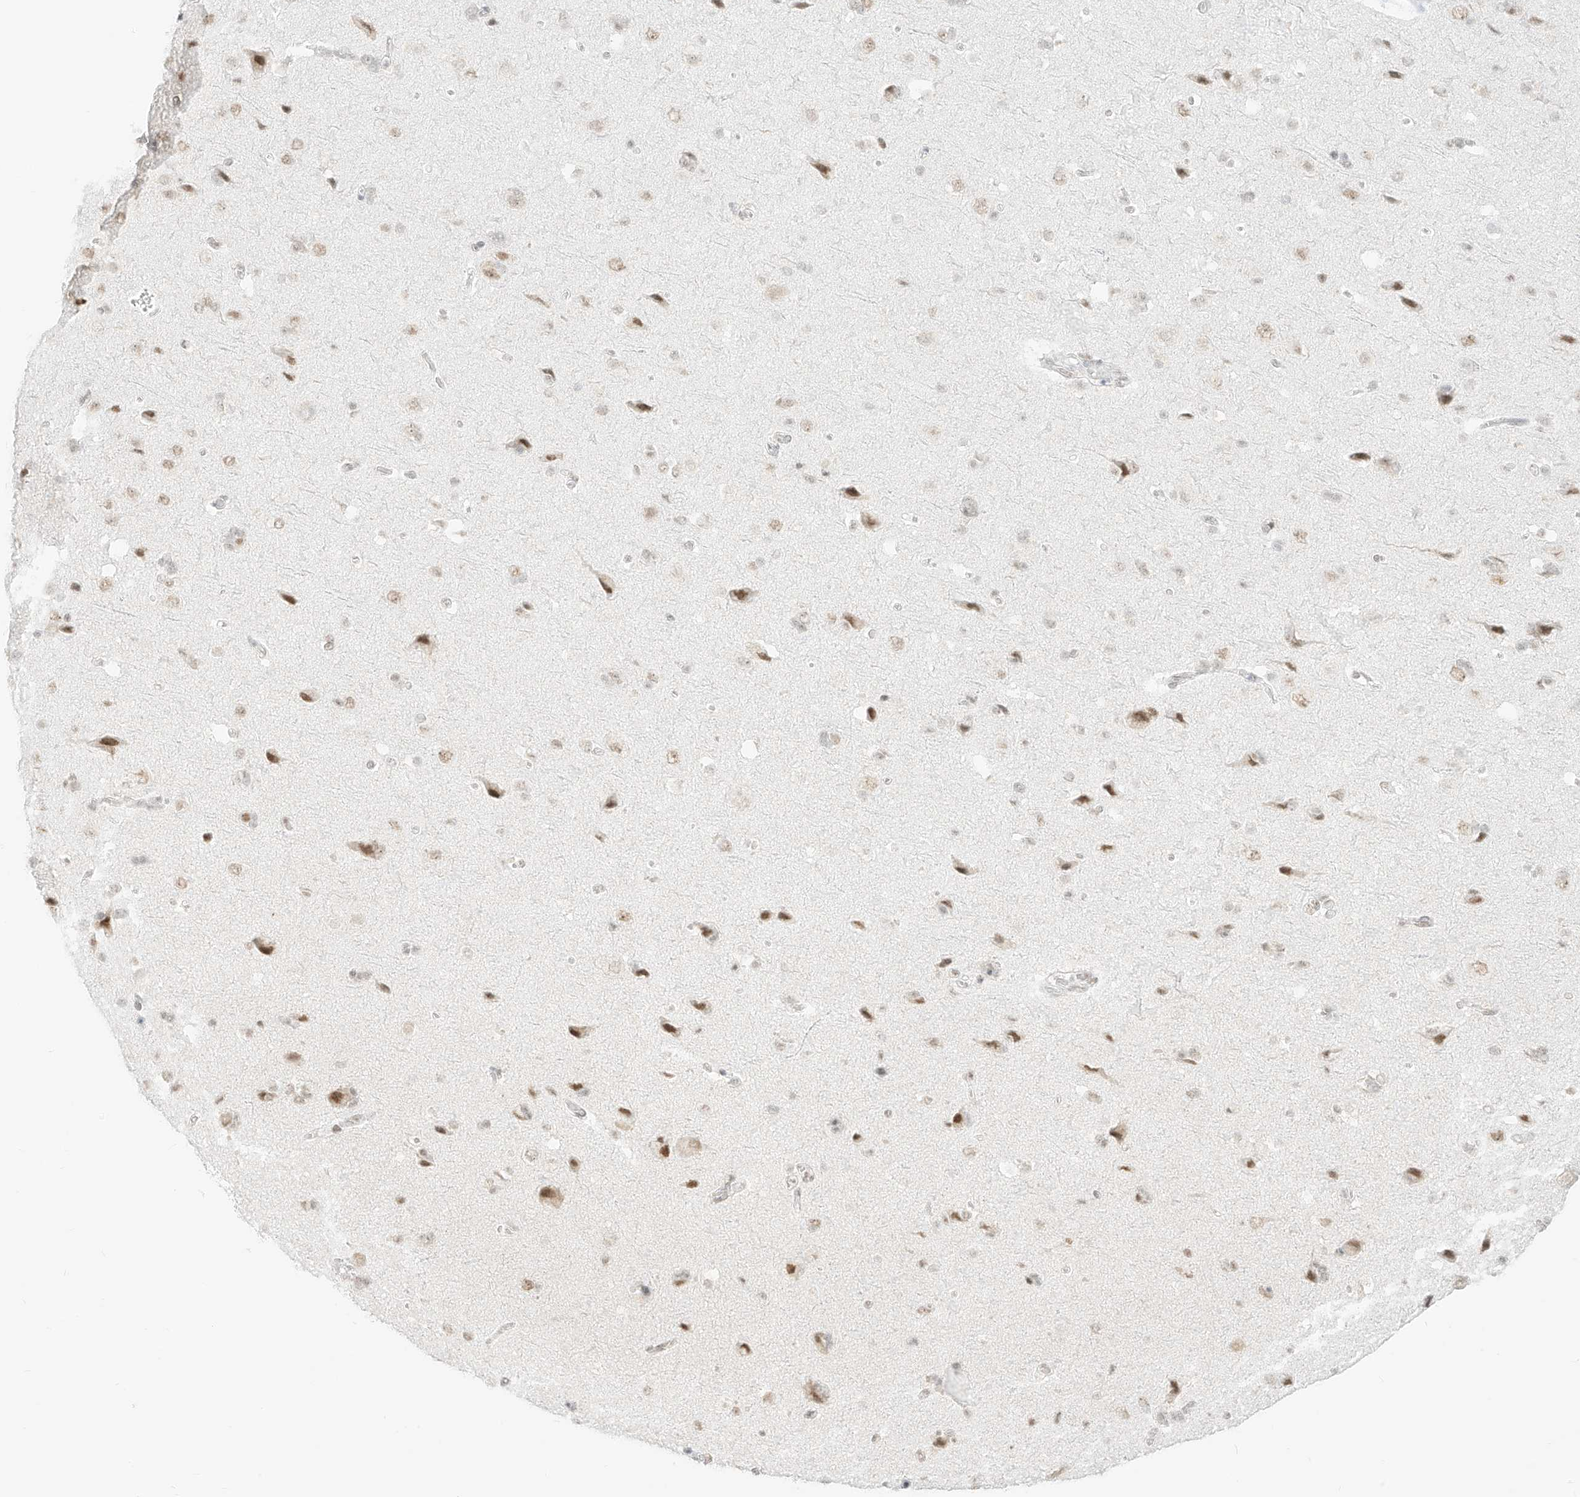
{"staining": {"intensity": "weak", "quantity": ">75%", "location": "nuclear"}, "tissue": "cerebral cortex", "cell_type": "Endothelial cells", "image_type": "normal", "snomed": [{"axis": "morphology", "description": "Normal tissue, NOS"}, {"axis": "topography", "description": "Cerebral cortex"}], "caption": "Brown immunohistochemical staining in unremarkable cerebral cortex demonstrates weak nuclear positivity in approximately >75% of endothelial cells. (Stains: DAB (3,3'-diaminobenzidine) in brown, nuclei in blue, Microscopy: brightfield microscopy at high magnification).", "gene": "SUPT5H", "patient": {"sex": "male", "age": 62}}